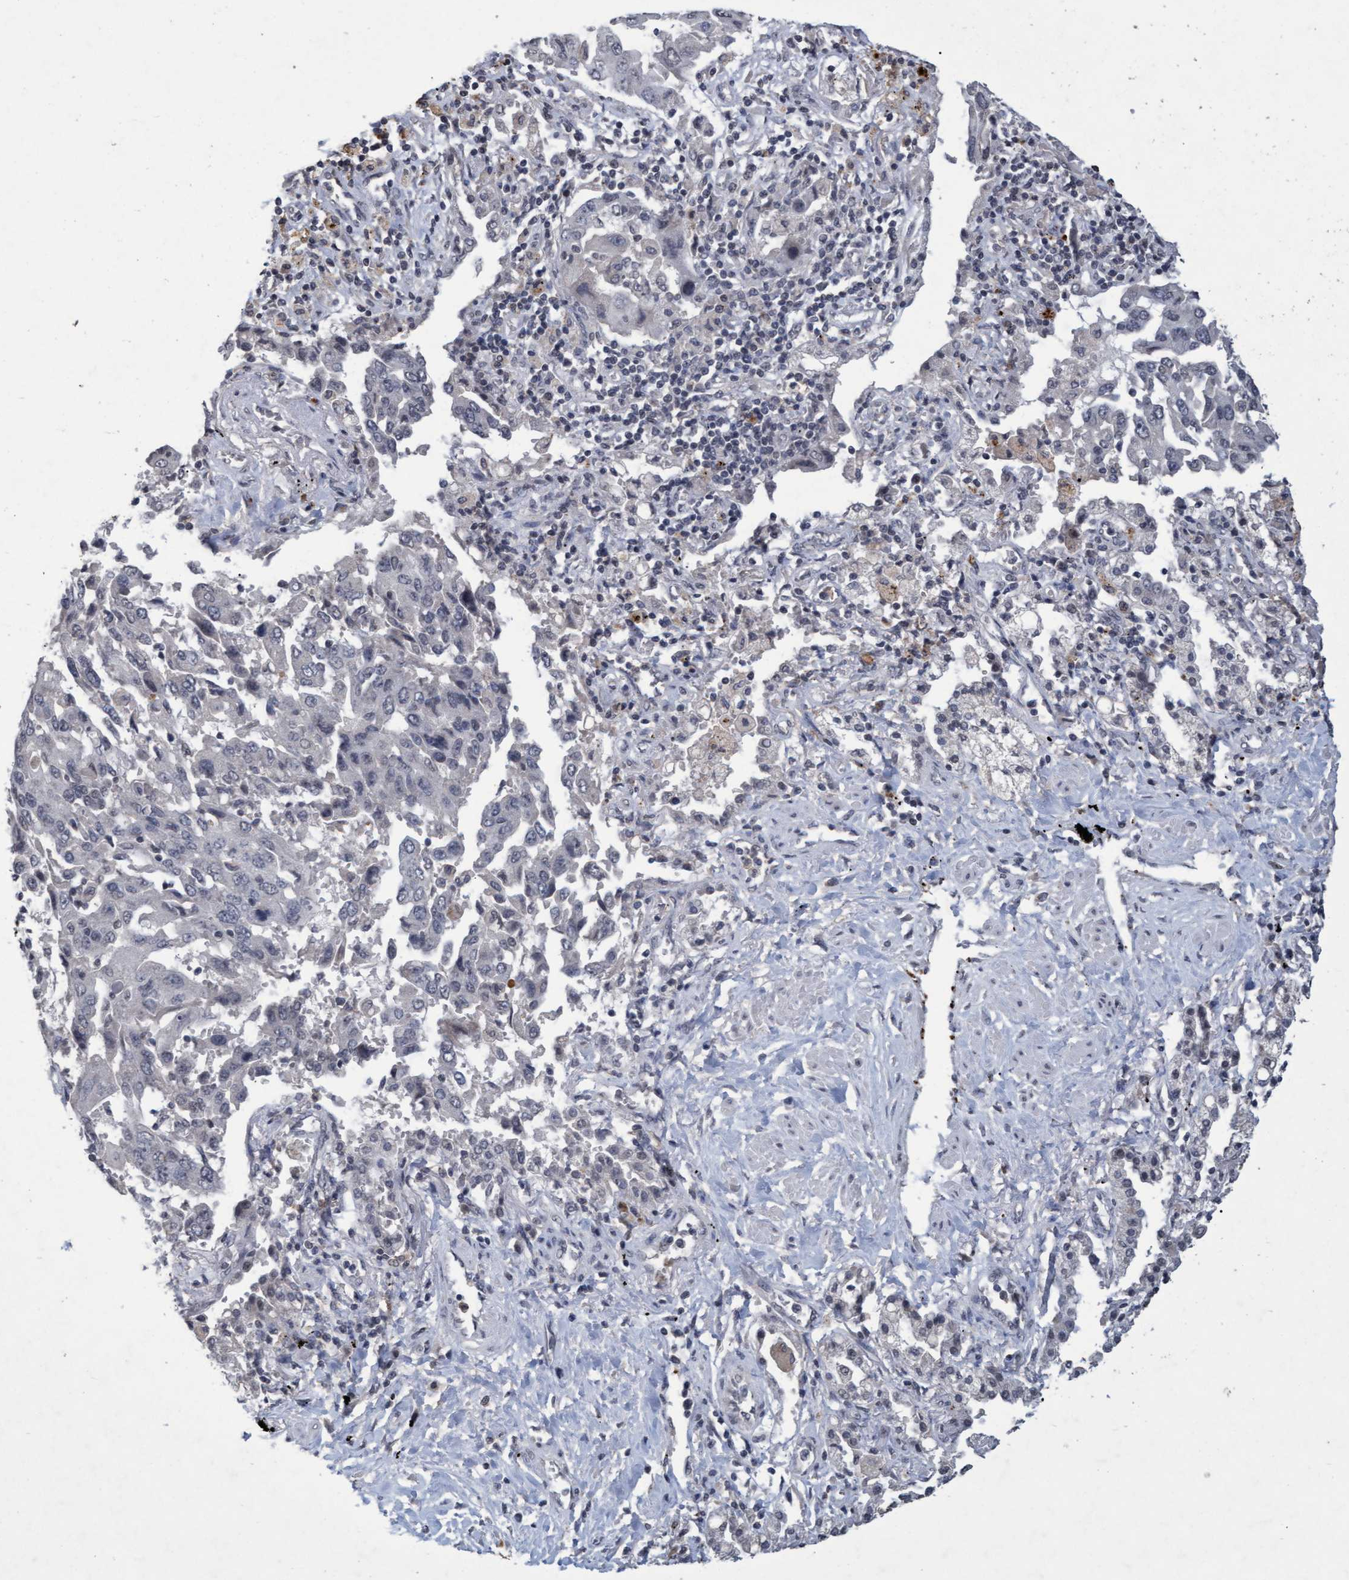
{"staining": {"intensity": "negative", "quantity": "none", "location": "none"}, "tissue": "lung cancer", "cell_type": "Tumor cells", "image_type": "cancer", "snomed": [{"axis": "morphology", "description": "Adenocarcinoma, NOS"}, {"axis": "topography", "description": "Lung"}], "caption": "Lung adenocarcinoma stained for a protein using immunohistochemistry (IHC) exhibits no positivity tumor cells.", "gene": "GALC", "patient": {"sex": "female", "age": 65}}